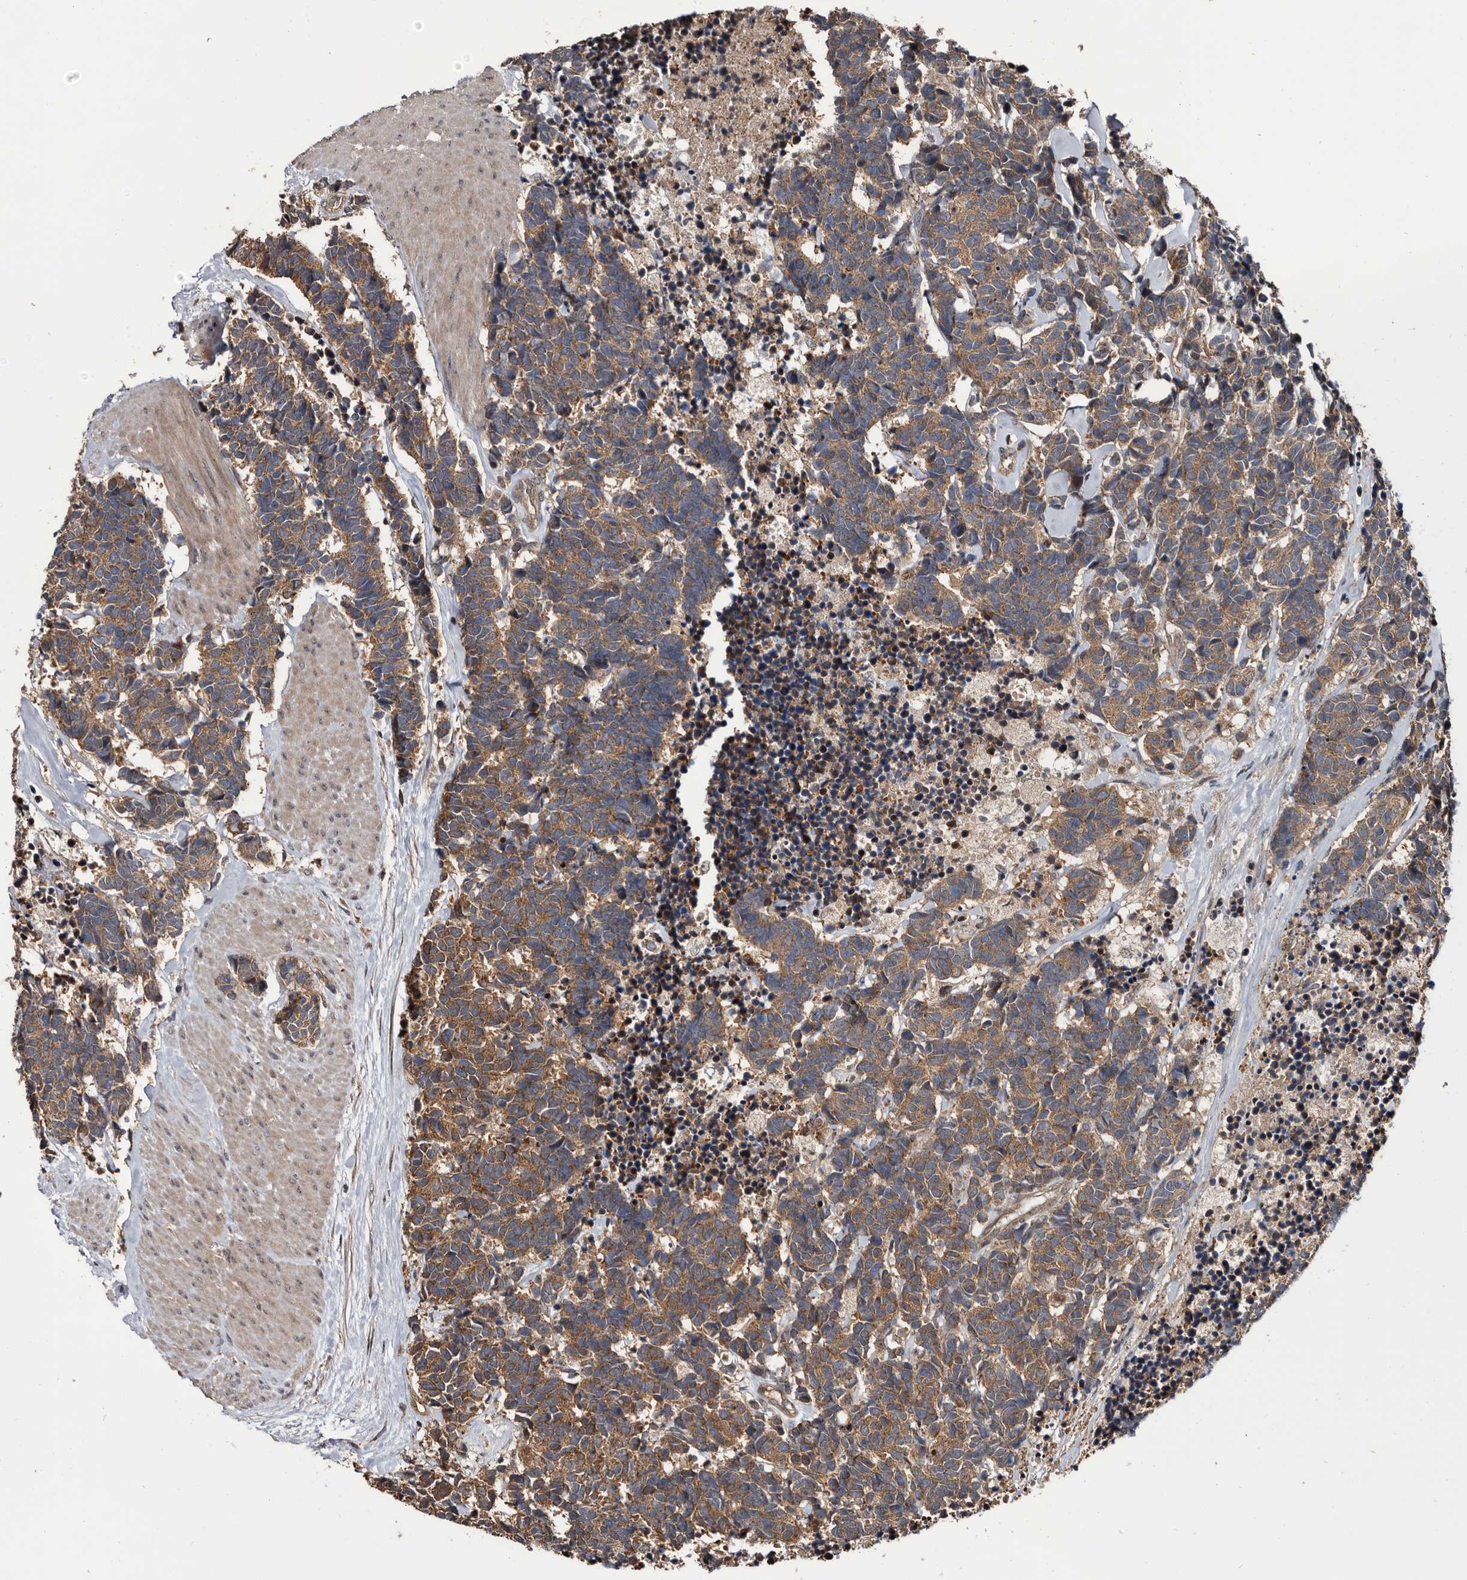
{"staining": {"intensity": "moderate", "quantity": ">75%", "location": "cytoplasmic/membranous"}, "tissue": "carcinoid", "cell_type": "Tumor cells", "image_type": "cancer", "snomed": [{"axis": "morphology", "description": "Carcinoma, NOS"}, {"axis": "morphology", "description": "Carcinoid, malignant, NOS"}, {"axis": "topography", "description": "Urinary bladder"}], "caption": "Malignant carcinoid was stained to show a protein in brown. There is medium levels of moderate cytoplasmic/membranous staining in about >75% of tumor cells.", "gene": "TTI2", "patient": {"sex": "male", "age": 57}}